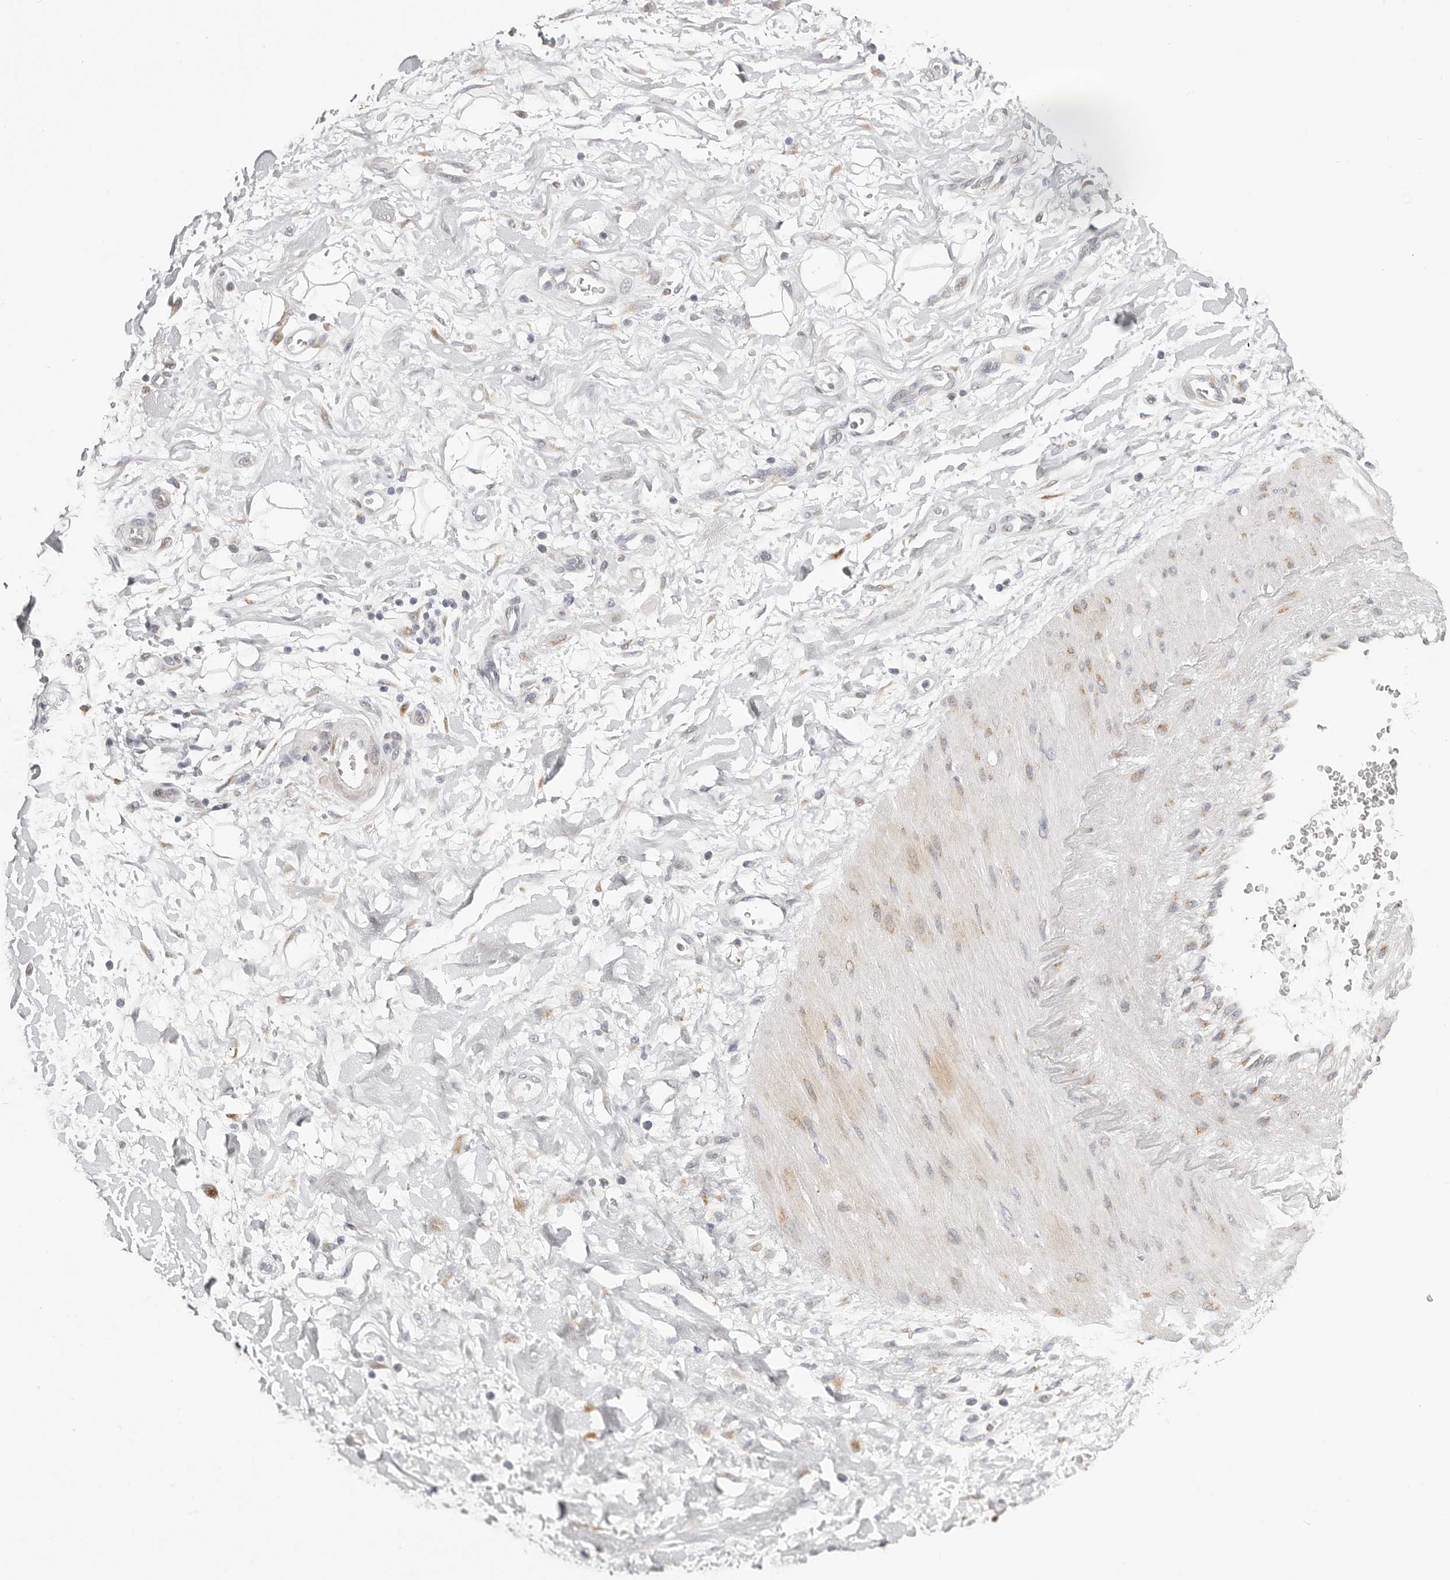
{"staining": {"intensity": "negative", "quantity": "none", "location": "none"}, "tissue": "adipose tissue", "cell_type": "Adipocytes", "image_type": "normal", "snomed": [{"axis": "morphology", "description": "Normal tissue, NOS"}, {"axis": "morphology", "description": "Adenocarcinoma, NOS"}, {"axis": "topography", "description": "Pancreas"}, {"axis": "topography", "description": "Peripheral nerve tissue"}], "caption": "A high-resolution histopathology image shows immunohistochemistry (IHC) staining of unremarkable adipose tissue, which shows no significant staining in adipocytes.", "gene": "IL32", "patient": {"sex": "male", "age": 59}}